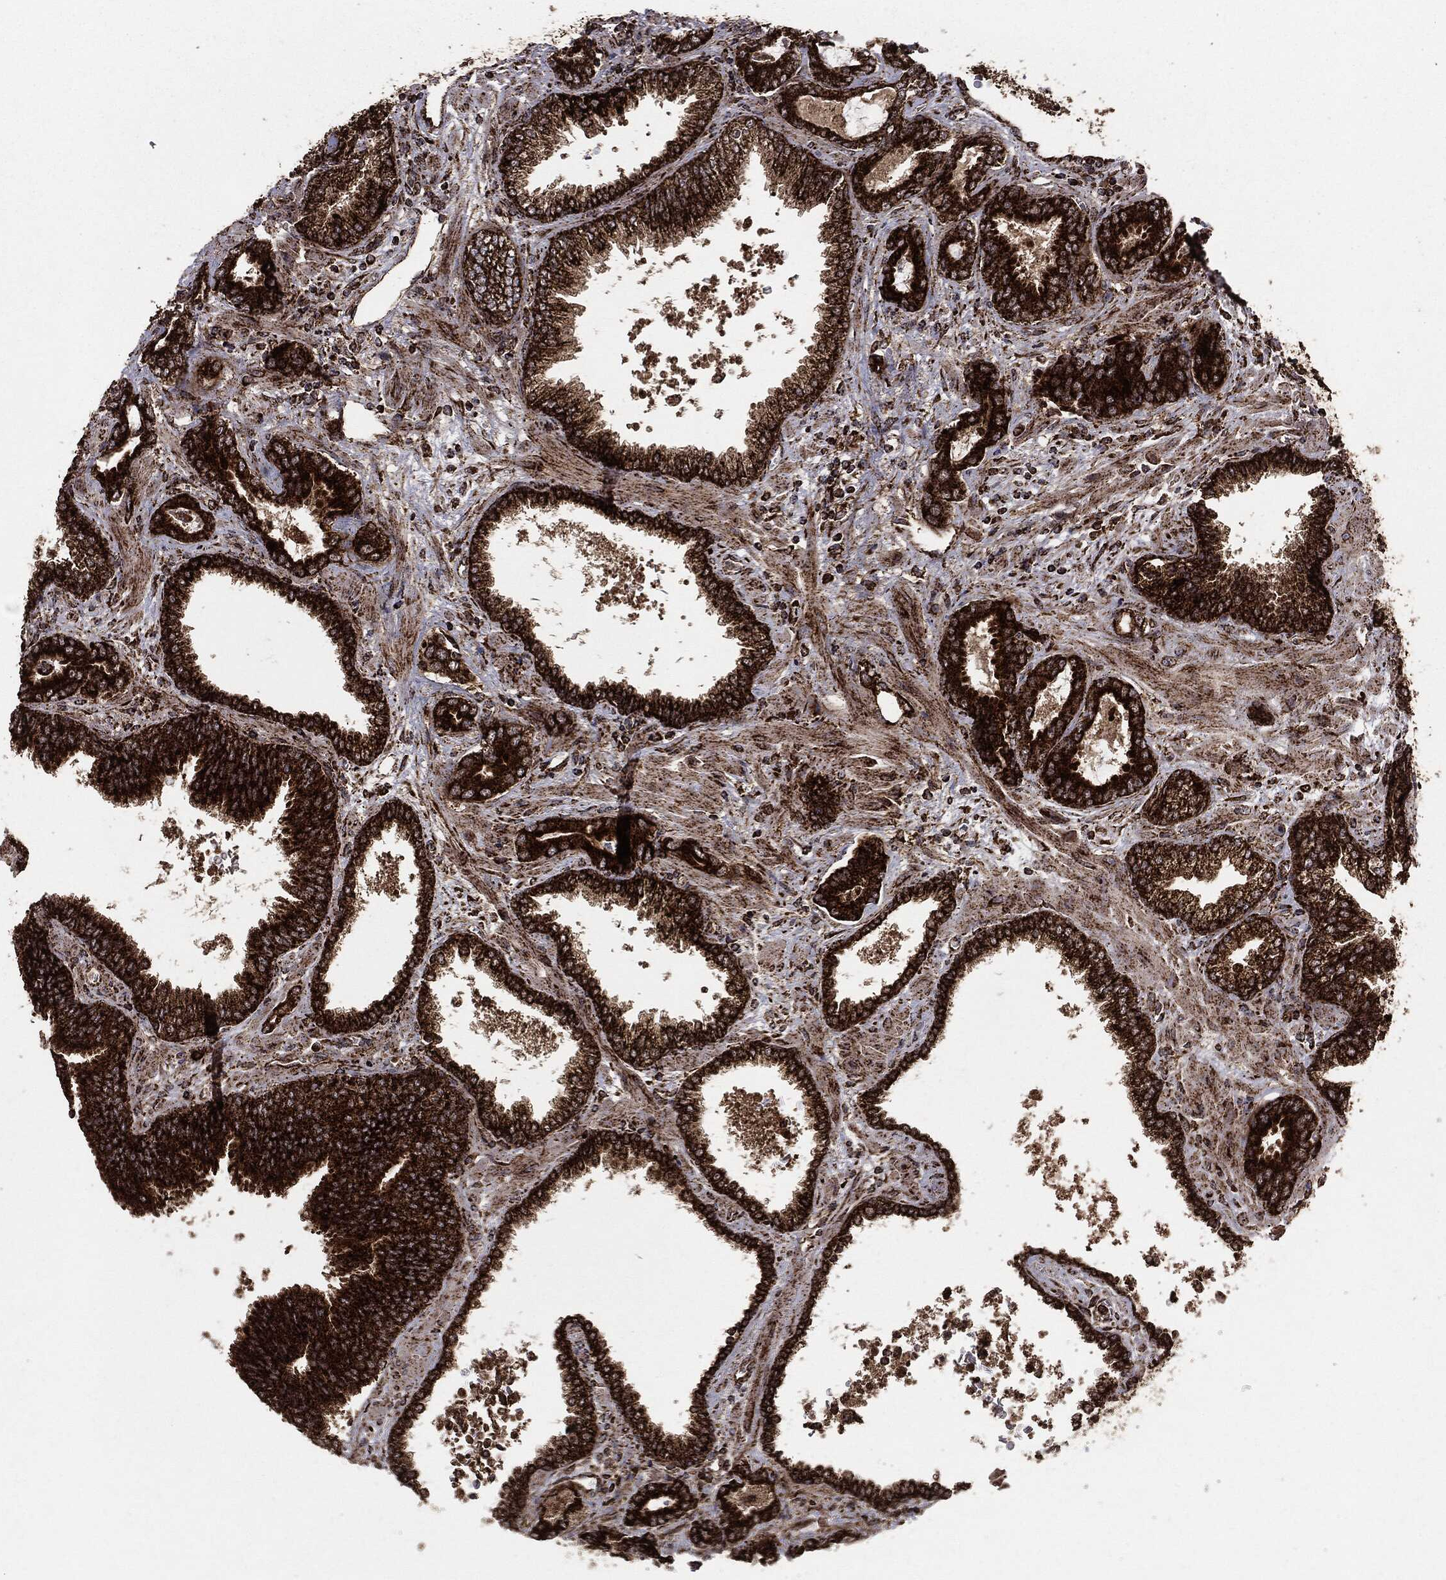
{"staining": {"intensity": "strong", "quantity": ">75%", "location": "cytoplasmic/membranous"}, "tissue": "prostate cancer", "cell_type": "Tumor cells", "image_type": "cancer", "snomed": [{"axis": "morphology", "description": "Adenocarcinoma, Low grade"}, {"axis": "topography", "description": "Prostate"}], "caption": "Prostate adenocarcinoma (low-grade) stained for a protein reveals strong cytoplasmic/membranous positivity in tumor cells.", "gene": "MAP2K1", "patient": {"sex": "male", "age": 68}}